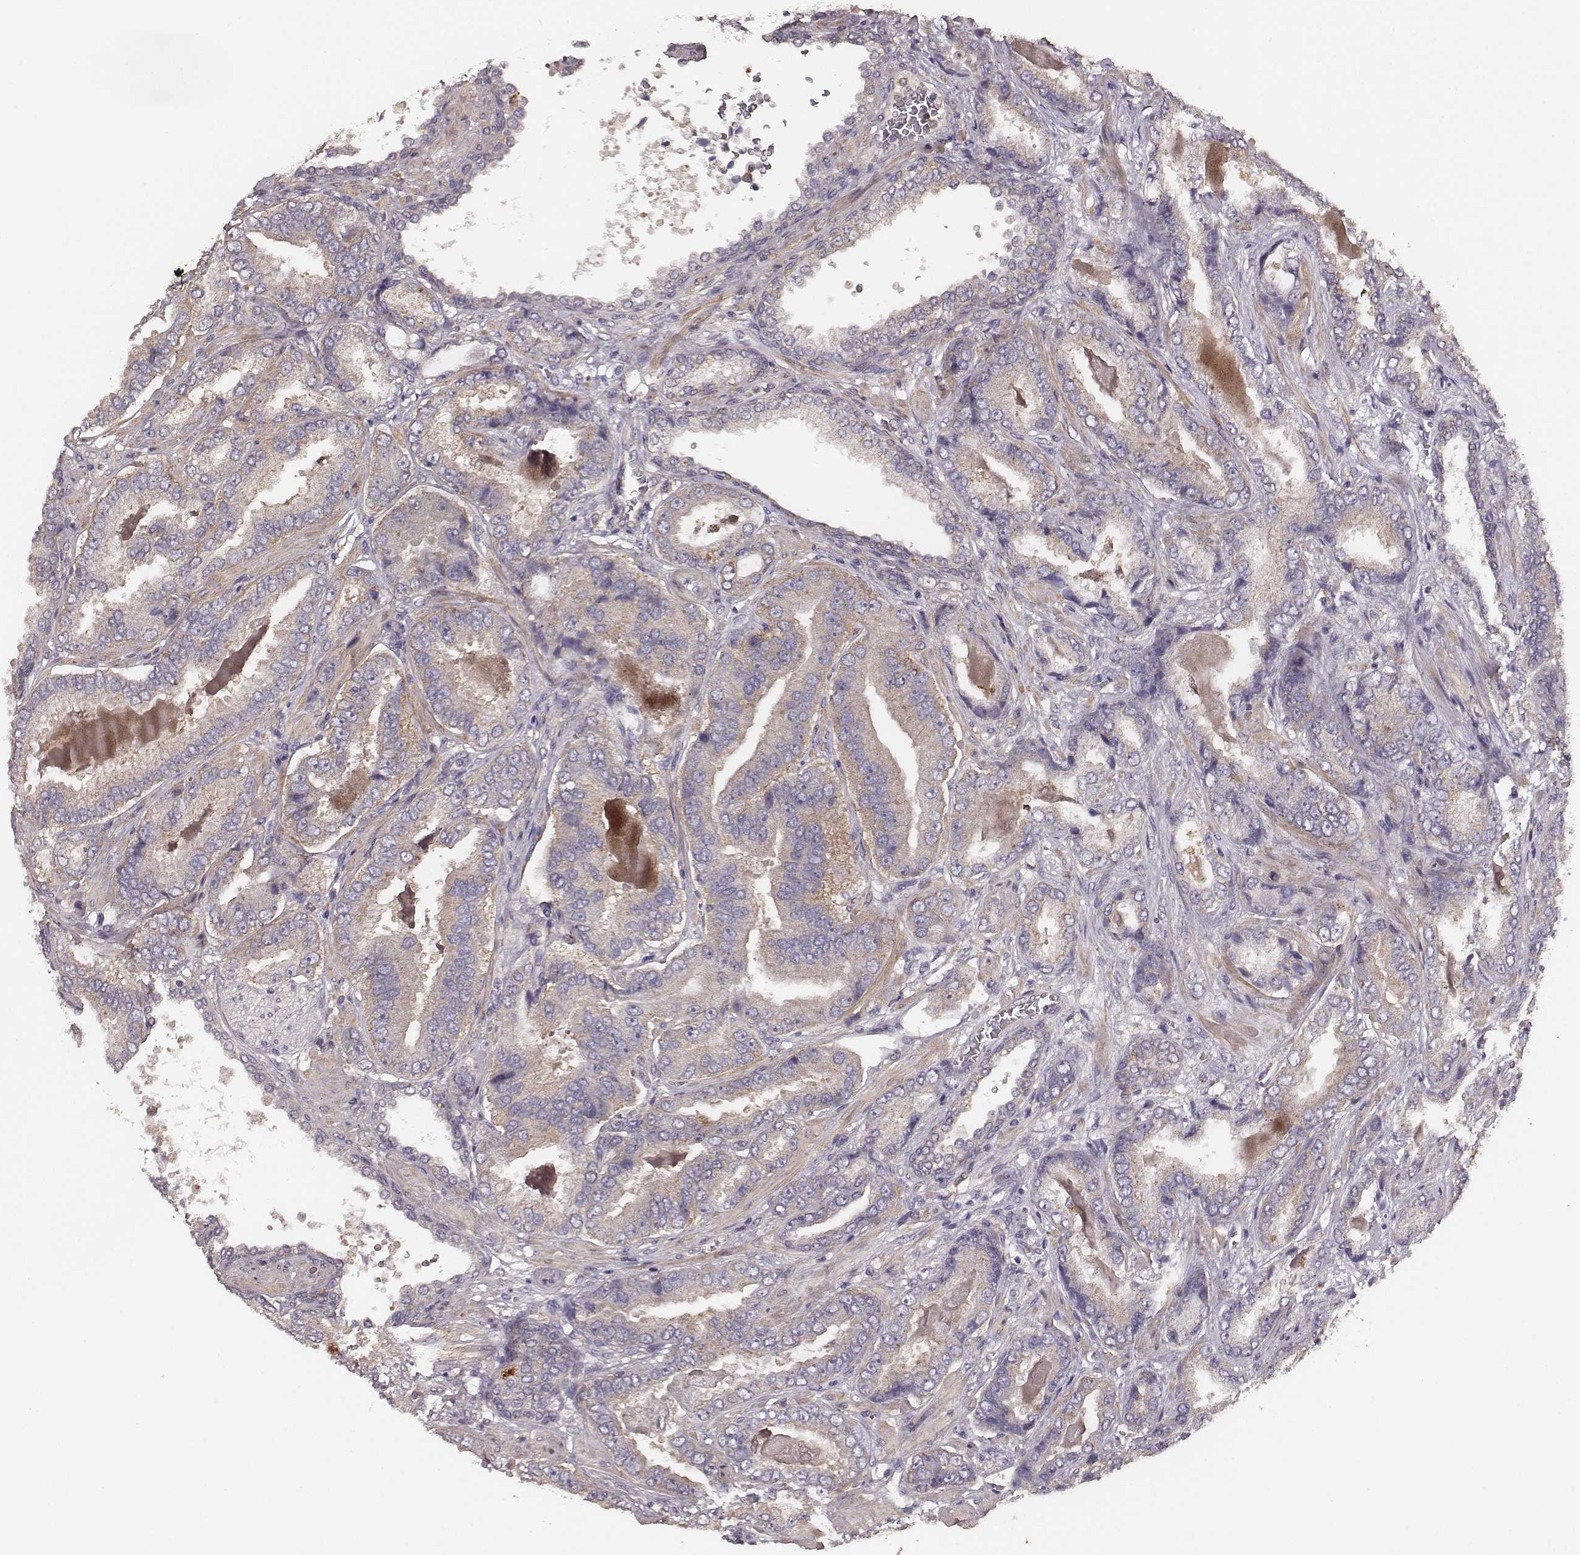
{"staining": {"intensity": "weak", "quantity": "25%-75%", "location": "cytoplasmic/membranous"}, "tissue": "prostate cancer", "cell_type": "Tumor cells", "image_type": "cancer", "snomed": [{"axis": "morphology", "description": "Adenocarcinoma, NOS"}, {"axis": "topography", "description": "Prostate"}], "caption": "The histopathology image demonstrates staining of prostate cancer, revealing weak cytoplasmic/membranous protein positivity (brown color) within tumor cells.", "gene": "VPS26A", "patient": {"sex": "male", "age": 64}}